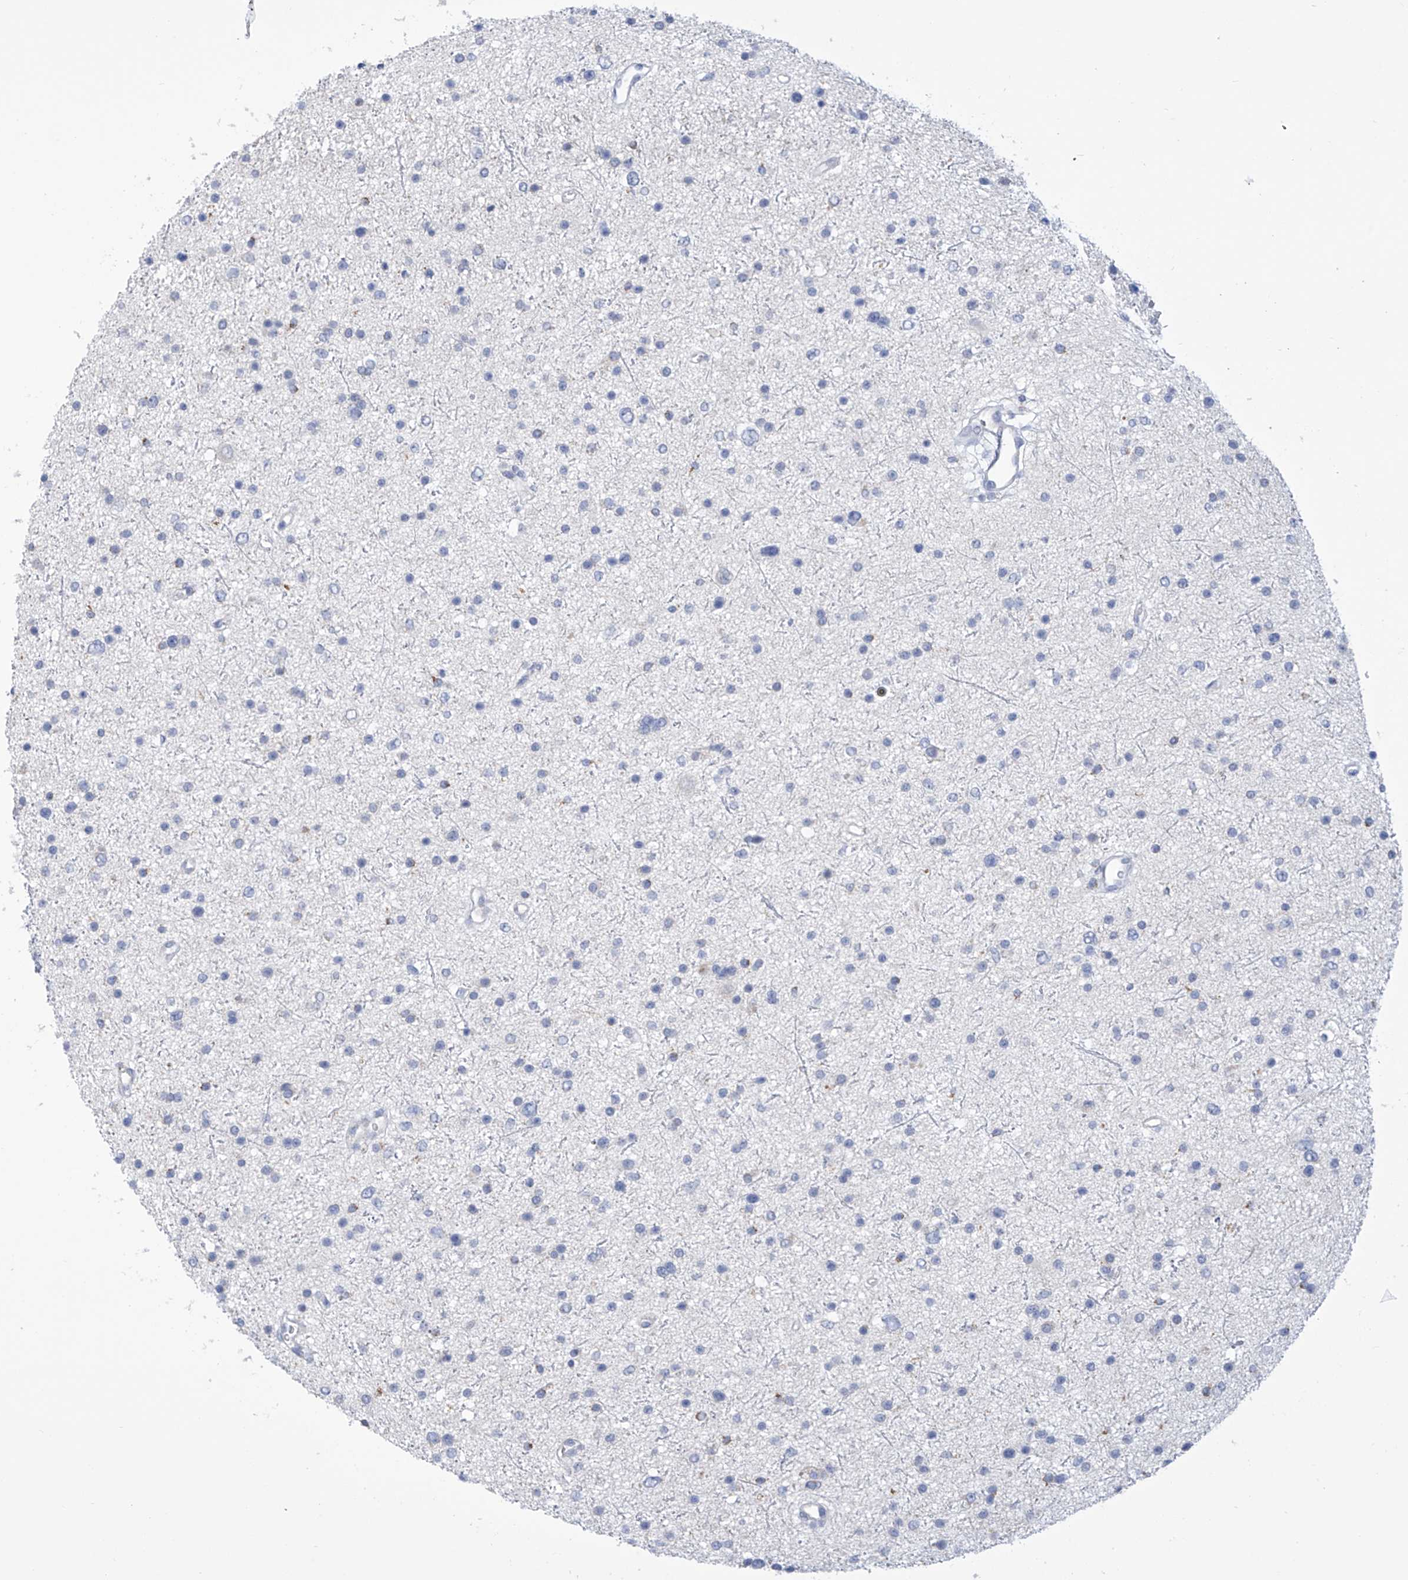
{"staining": {"intensity": "negative", "quantity": "none", "location": "none"}, "tissue": "glioma", "cell_type": "Tumor cells", "image_type": "cancer", "snomed": [{"axis": "morphology", "description": "Glioma, malignant, Low grade"}, {"axis": "topography", "description": "Brain"}], "caption": "The micrograph demonstrates no staining of tumor cells in glioma. (Stains: DAB (3,3'-diaminobenzidine) IHC with hematoxylin counter stain, Microscopy: brightfield microscopy at high magnification).", "gene": "IBA57", "patient": {"sex": "female", "age": 37}}